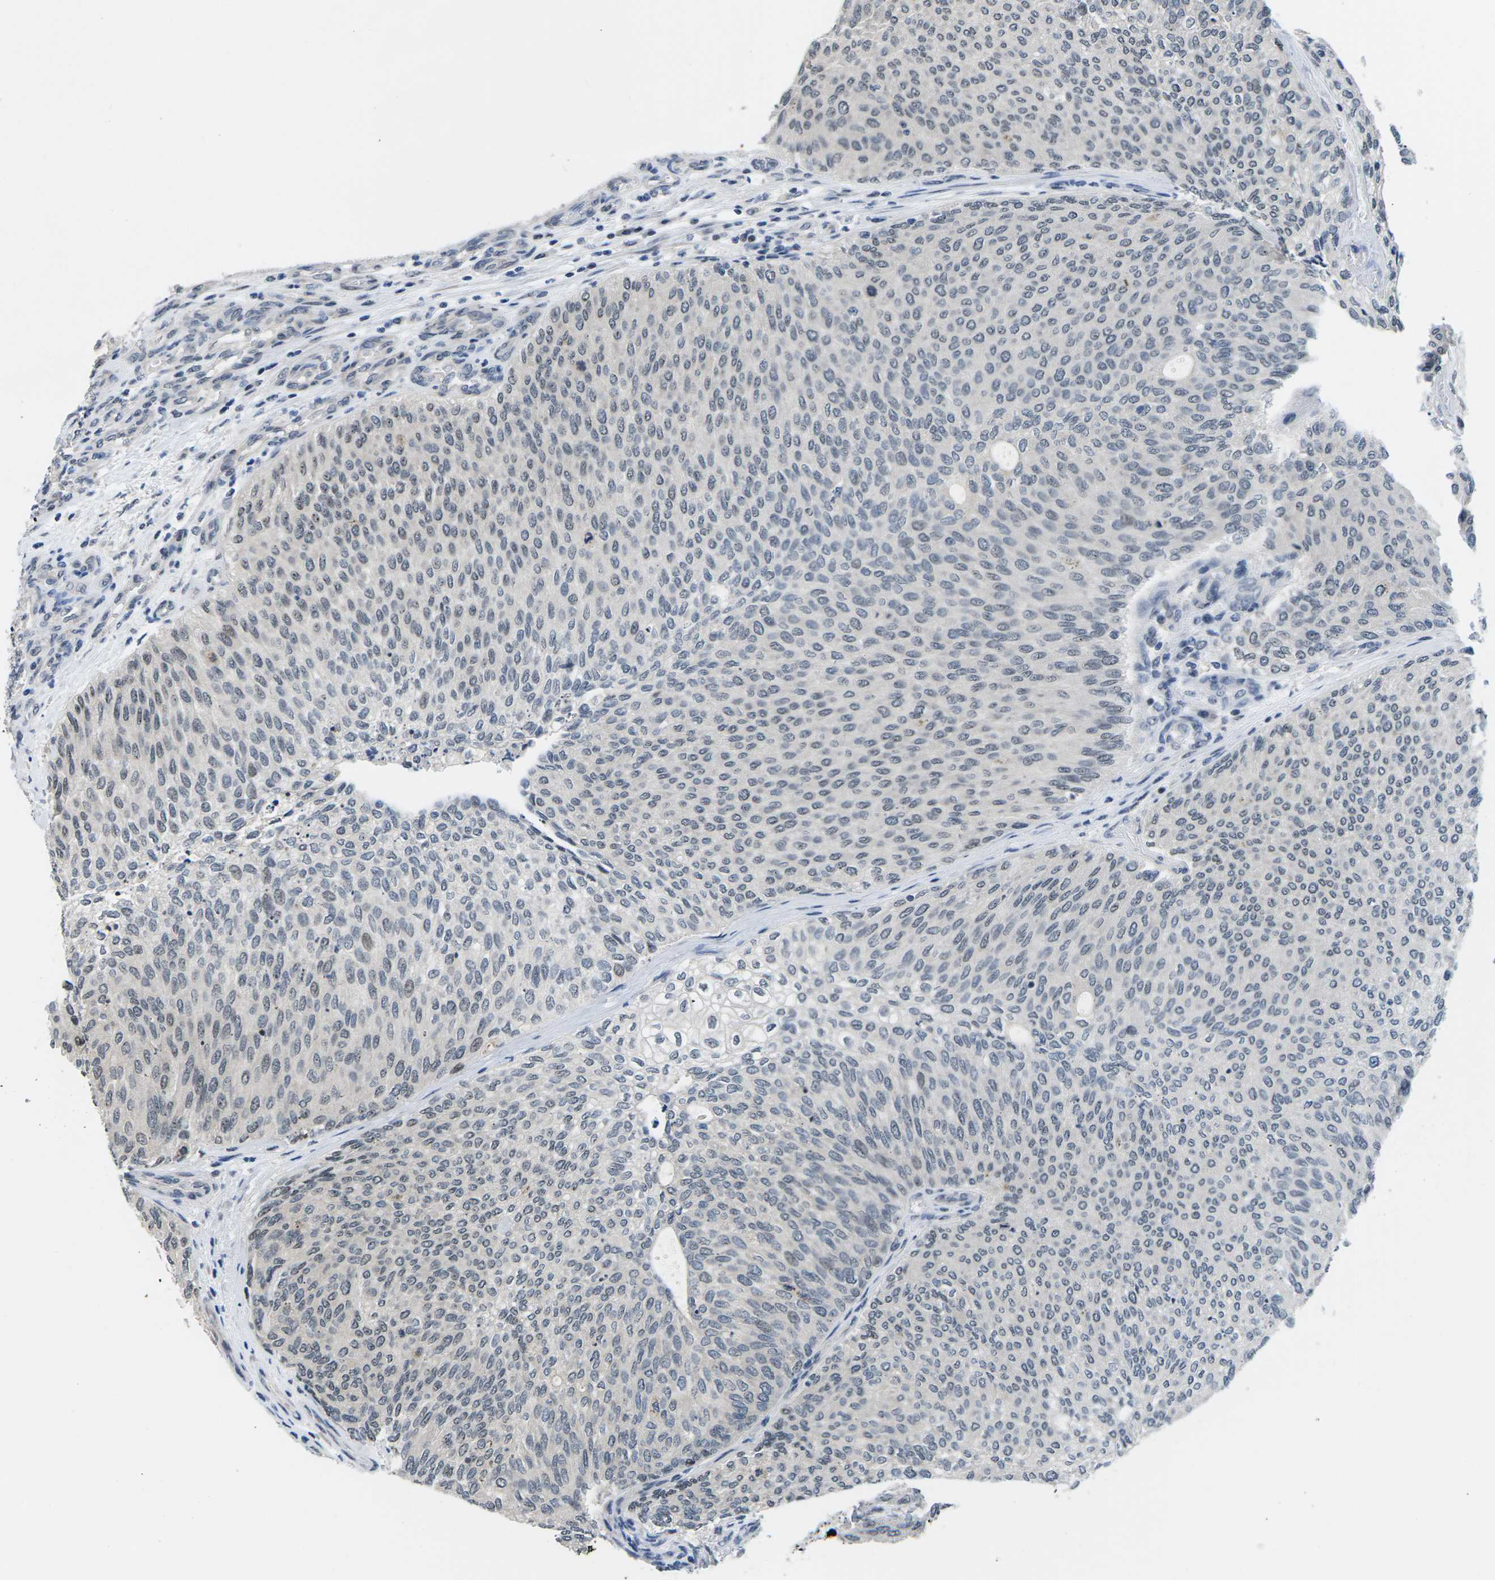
{"staining": {"intensity": "weak", "quantity": "<25%", "location": "nuclear"}, "tissue": "urothelial cancer", "cell_type": "Tumor cells", "image_type": "cancer", "snomed": [{"axis": "morphology", "description": "Urothelial carcinoma, Low grade"}, {"axis": "topography", "description": "Urinary bladder"}], "caption": "An immunohistochemistry (IHC) histopathology image of urothelial cancer is shown. There is no staining in tumor cells of urothelial cancer.", "gene": "NSRP1", "patient": {"sex": "female", "age": 79}}